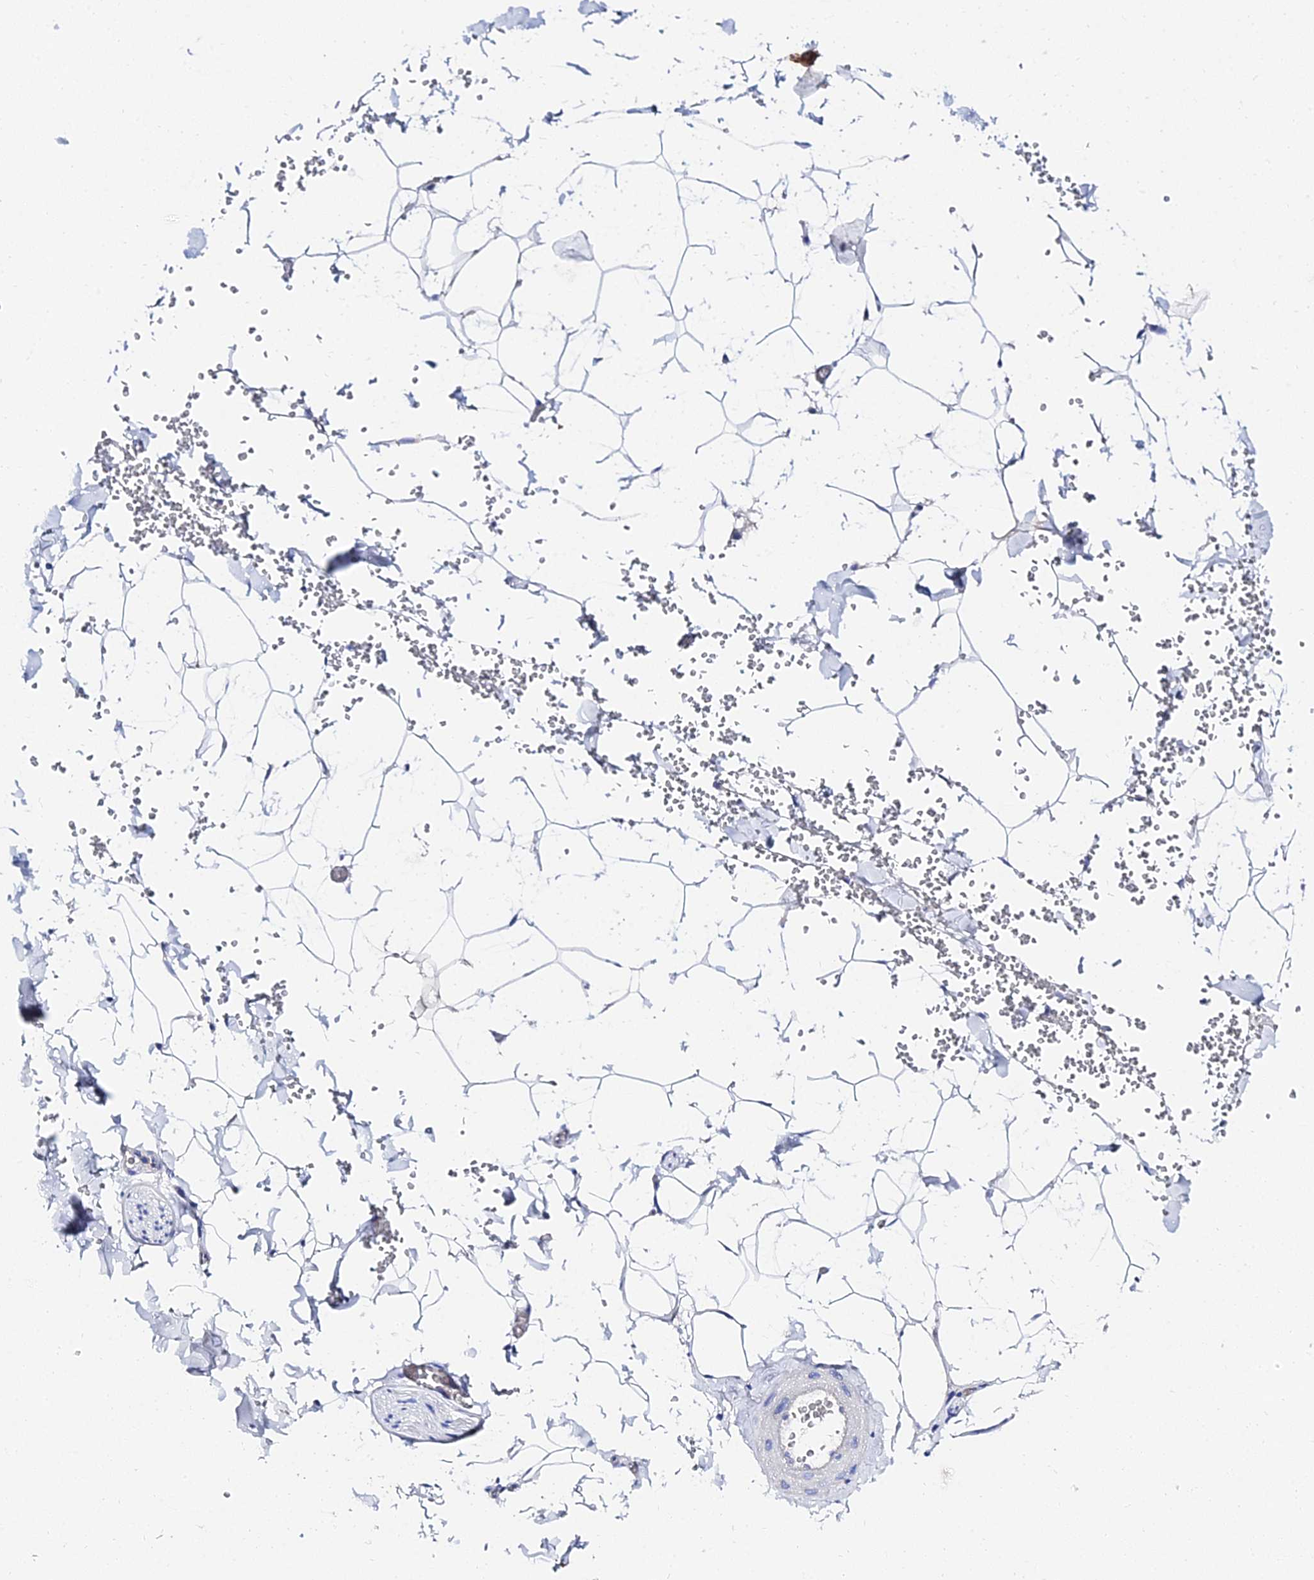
{"staining": {"intensity": "negative", "quantity": "none", "location": "none"}, "tissue": "adipose tissue", "cell_type": "Adipocytes", "image_type": "normal", "snomed": [{"axis": "morphology", "description": "Normal tissue, NOS"}, {"axis": "topography", "description": "Gallbladder"}, {"axis": "topography", "description": "Peripheral nerve tissue"}], "caption": "Immunohistochemistry (IHC) of benign adipose tissue exhibits no positivity in adipocytes. (Brightfield microscopy of DAB immunohistochemistry at high magnification).", "gene": "PTTG1", "patient": {"sex": "male", "age": 38}}